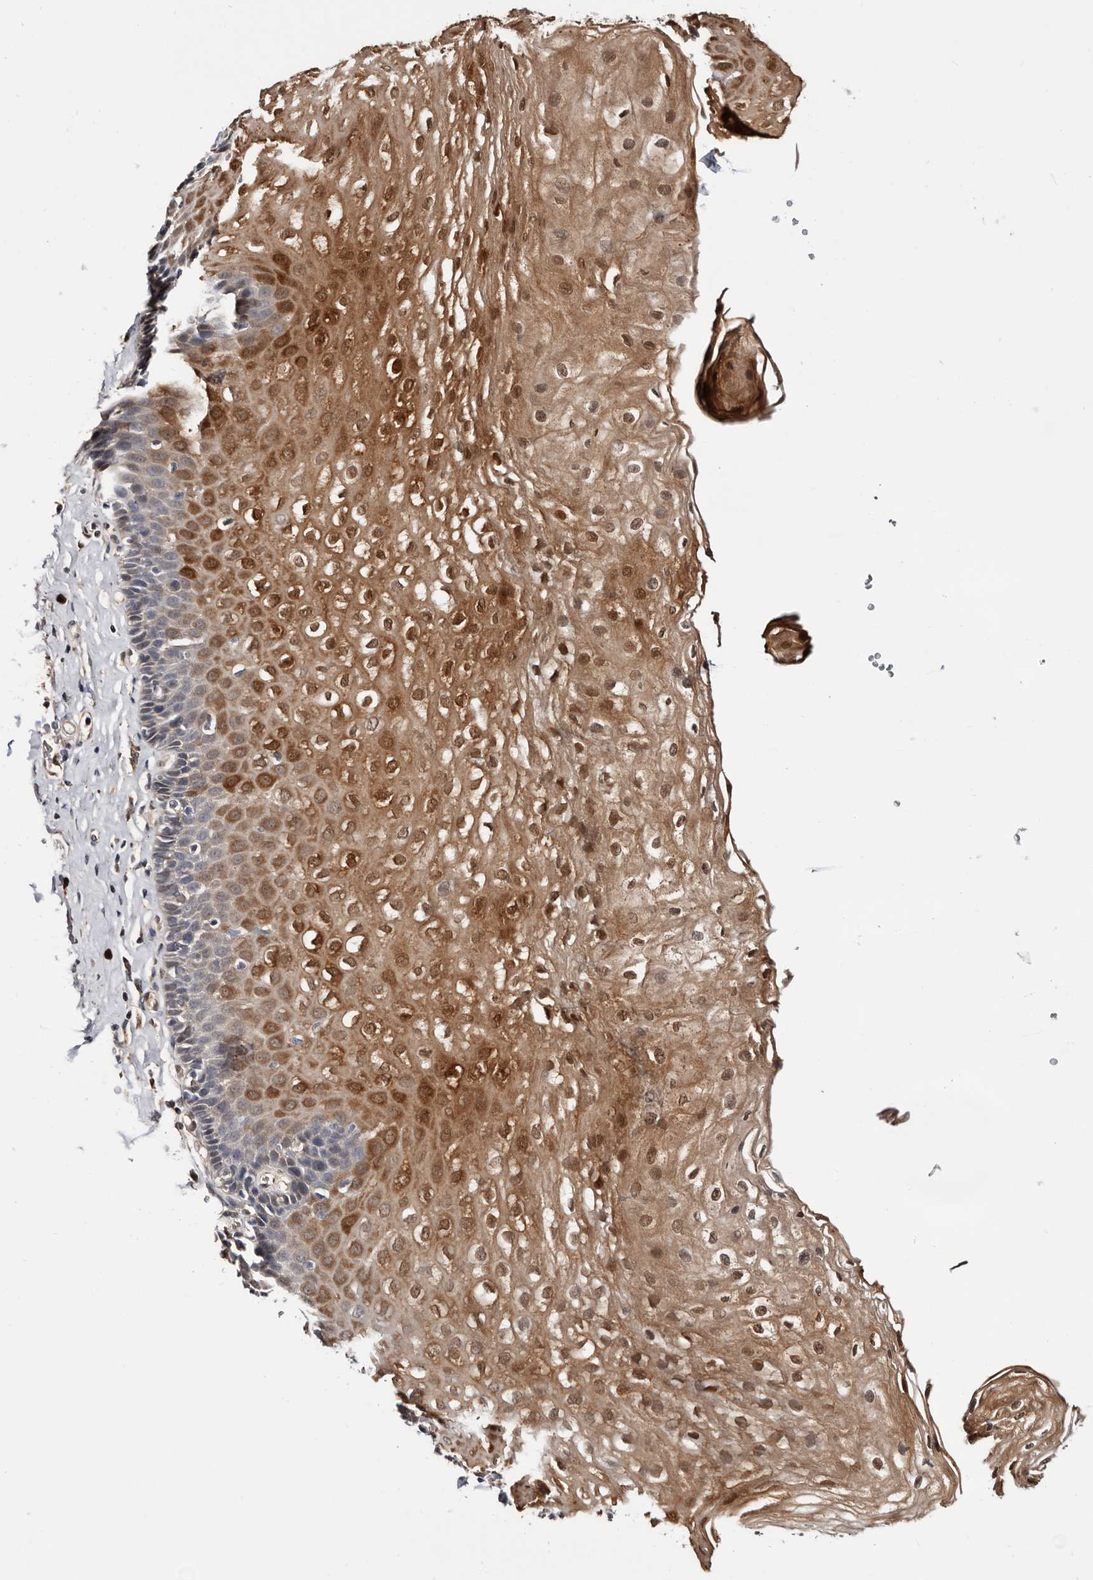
{"staining": {"intensity": "moderate", "quantity": "25%-75%", "location": "cytoplasmic/membranous,nuclear"}, "tissue": "esophagus", "cell_type": "Squamous epithelial cells", "image_type": "normal", "snomed": [{"axis": "morphology", "description": "Normal tissue, NOS"}, {"axis": "topography", "description": "Esophagus"}], "caption": "Immunohistochemistry image of unremarkable esophagus: esophagus stained using immunohistochemistry reveals medium levels of moderate protein expression localized specifically in the cytoplasmic/membranous,nuclear of squamous epithelial cells, appearing as a cytoplasmic/membranous,nuclear brown color.", "gene": "TP53I3", "patient": {"sex": "female", "age": 66}}